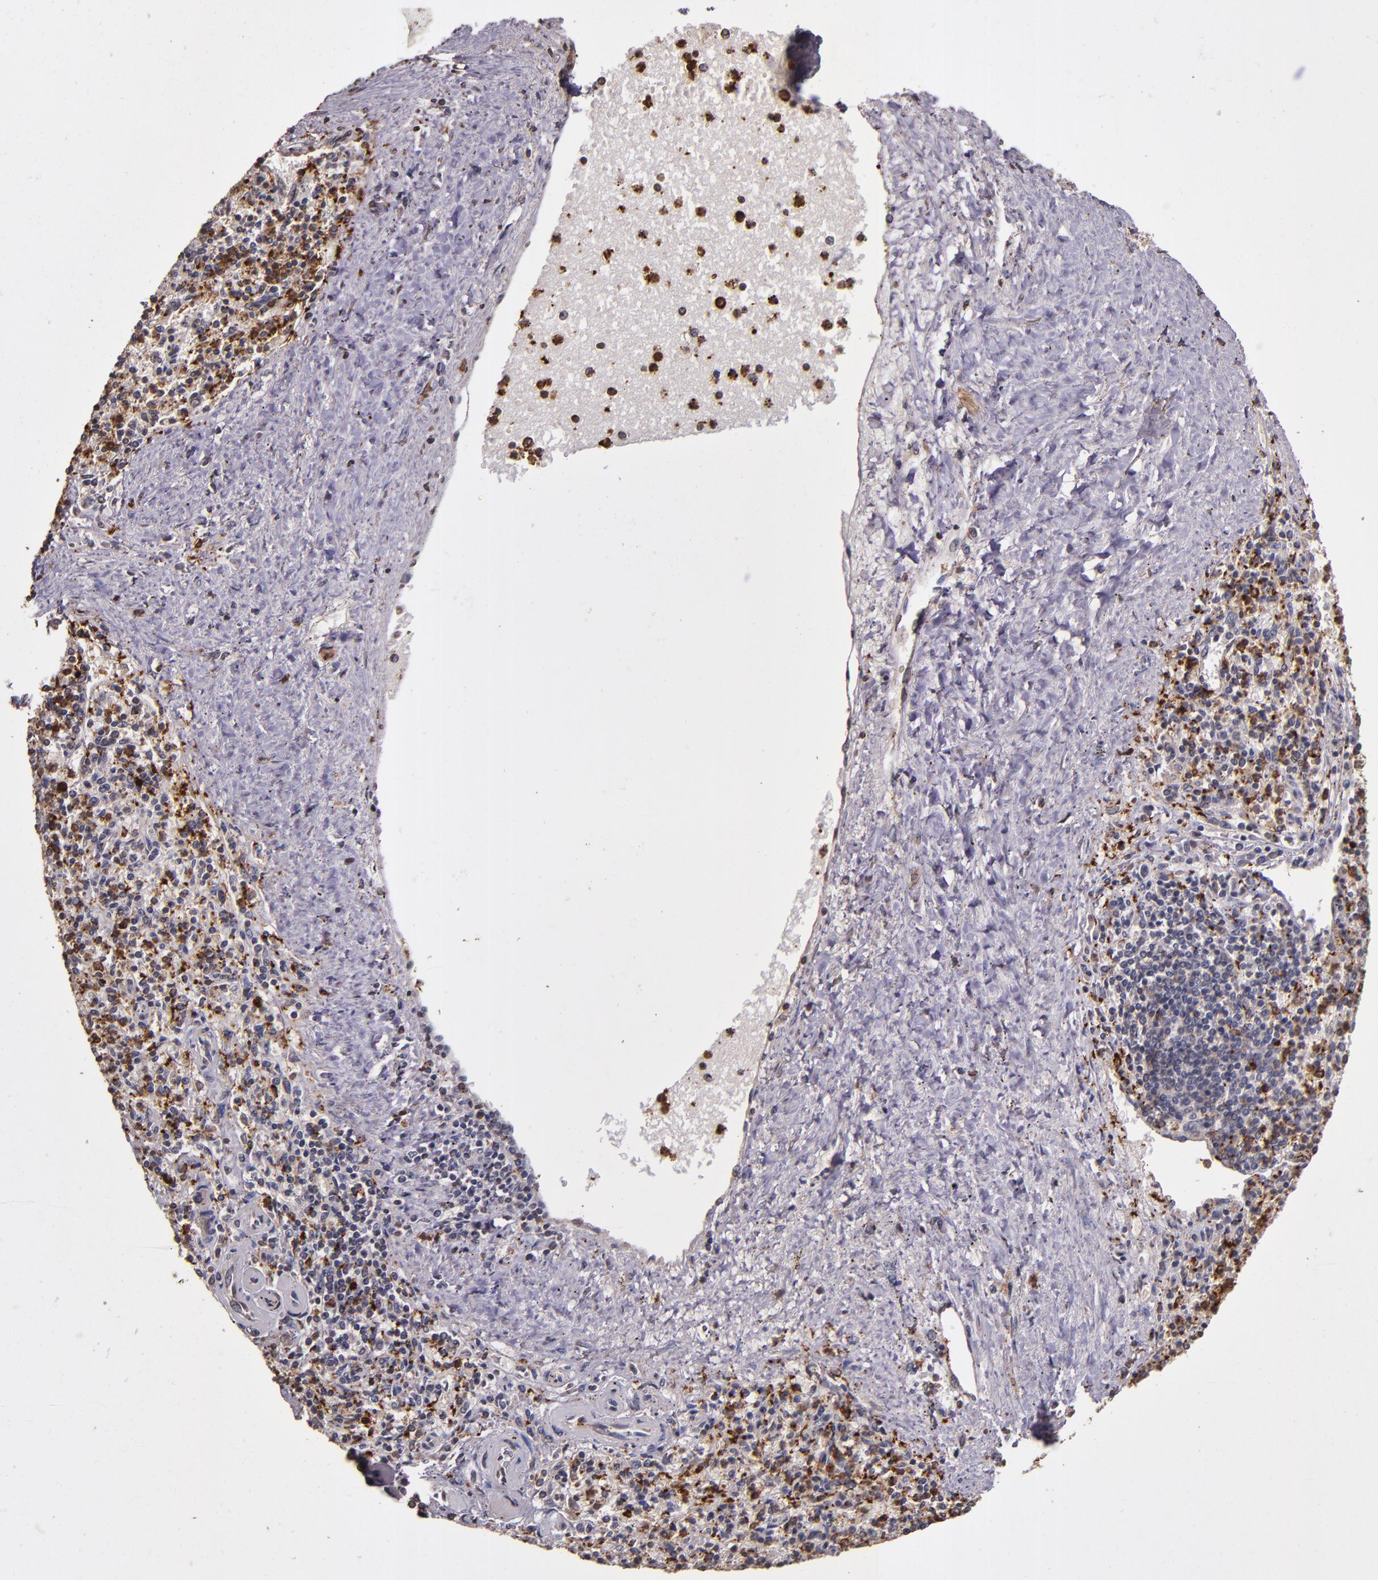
{"staining": {"intensity": "strong", "quantity": "25%-75%", "location": "cytoplasmic/membranous"}, "tissue": "spleen", "cell_type": "Cells in red pulp", "image_type": "normal", "snomed": [{"axis": "morphology", "description": "Normal tissue, NOS"}, {"axis": "topography", "description": "Spleen"}], "caption": "A photomicrograph of human spleen stained for a protein shows strong cytoplasmic/membranous brown staining in cells in red pulp. (IHC, brightfield microscopy, high magnification).", "gene": "SLC2A3", "patient": {"sex": "male", "age": 72}}